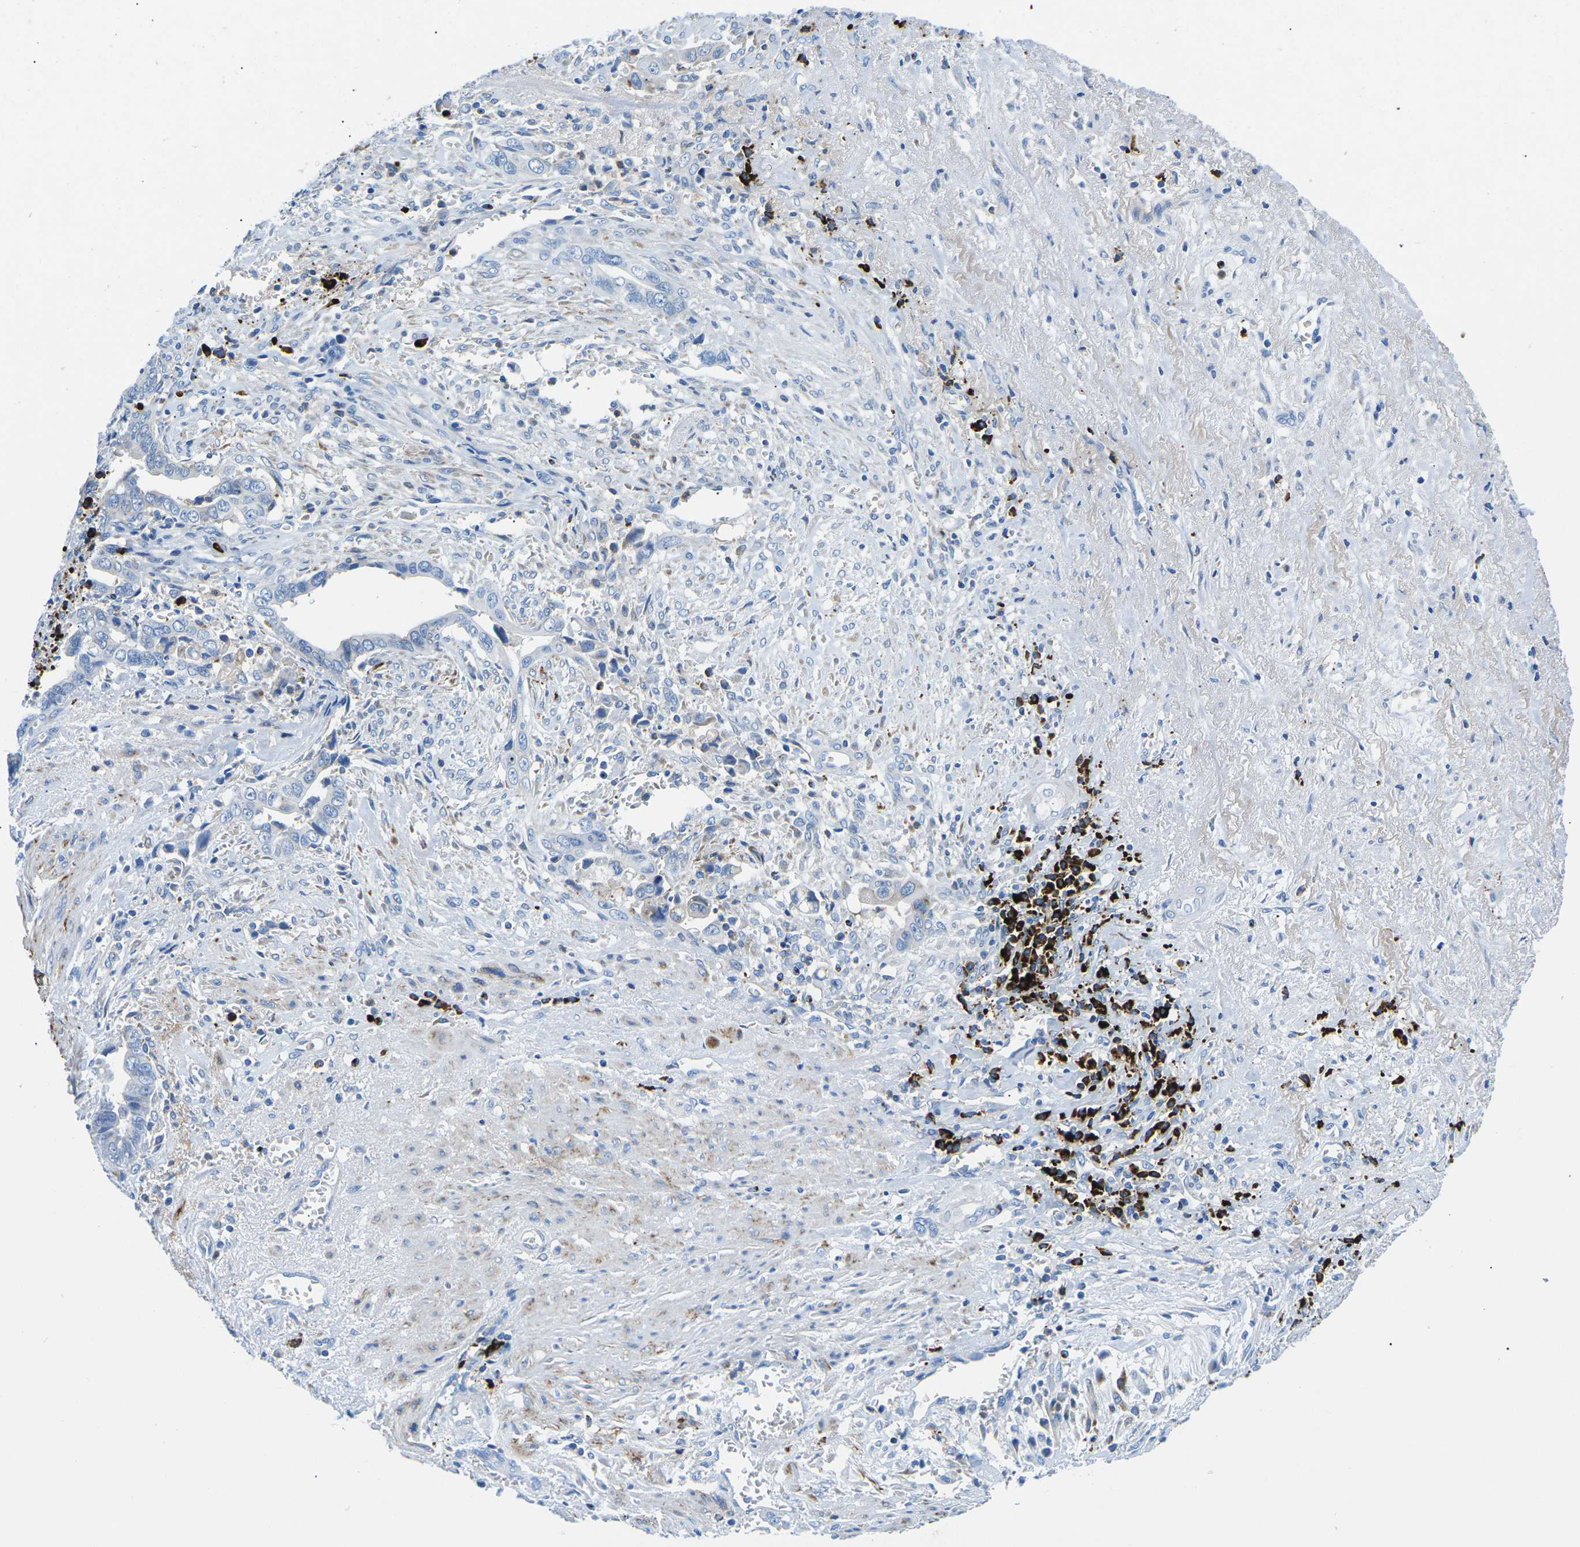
{"staining": {"intensity": "negative", "quantity": "none", "location": "none"}, "tissue": "liver cancer", "cell_type": "Tumor cells", "image_type": "cancer", "snomed": [{"axis": "morphology", "description": "Cholangiocarcinoma"}, {"axis": "topography", "description": "Liver"}], "caption": "DAB (3,3'-diaminobenzidine) immunohistochemical staining of cholangiocarcinoma (liver) displays no significant expression in tumor cells.", "gene": "MC4R", "patient": {"sex": "female", "age": 79}}